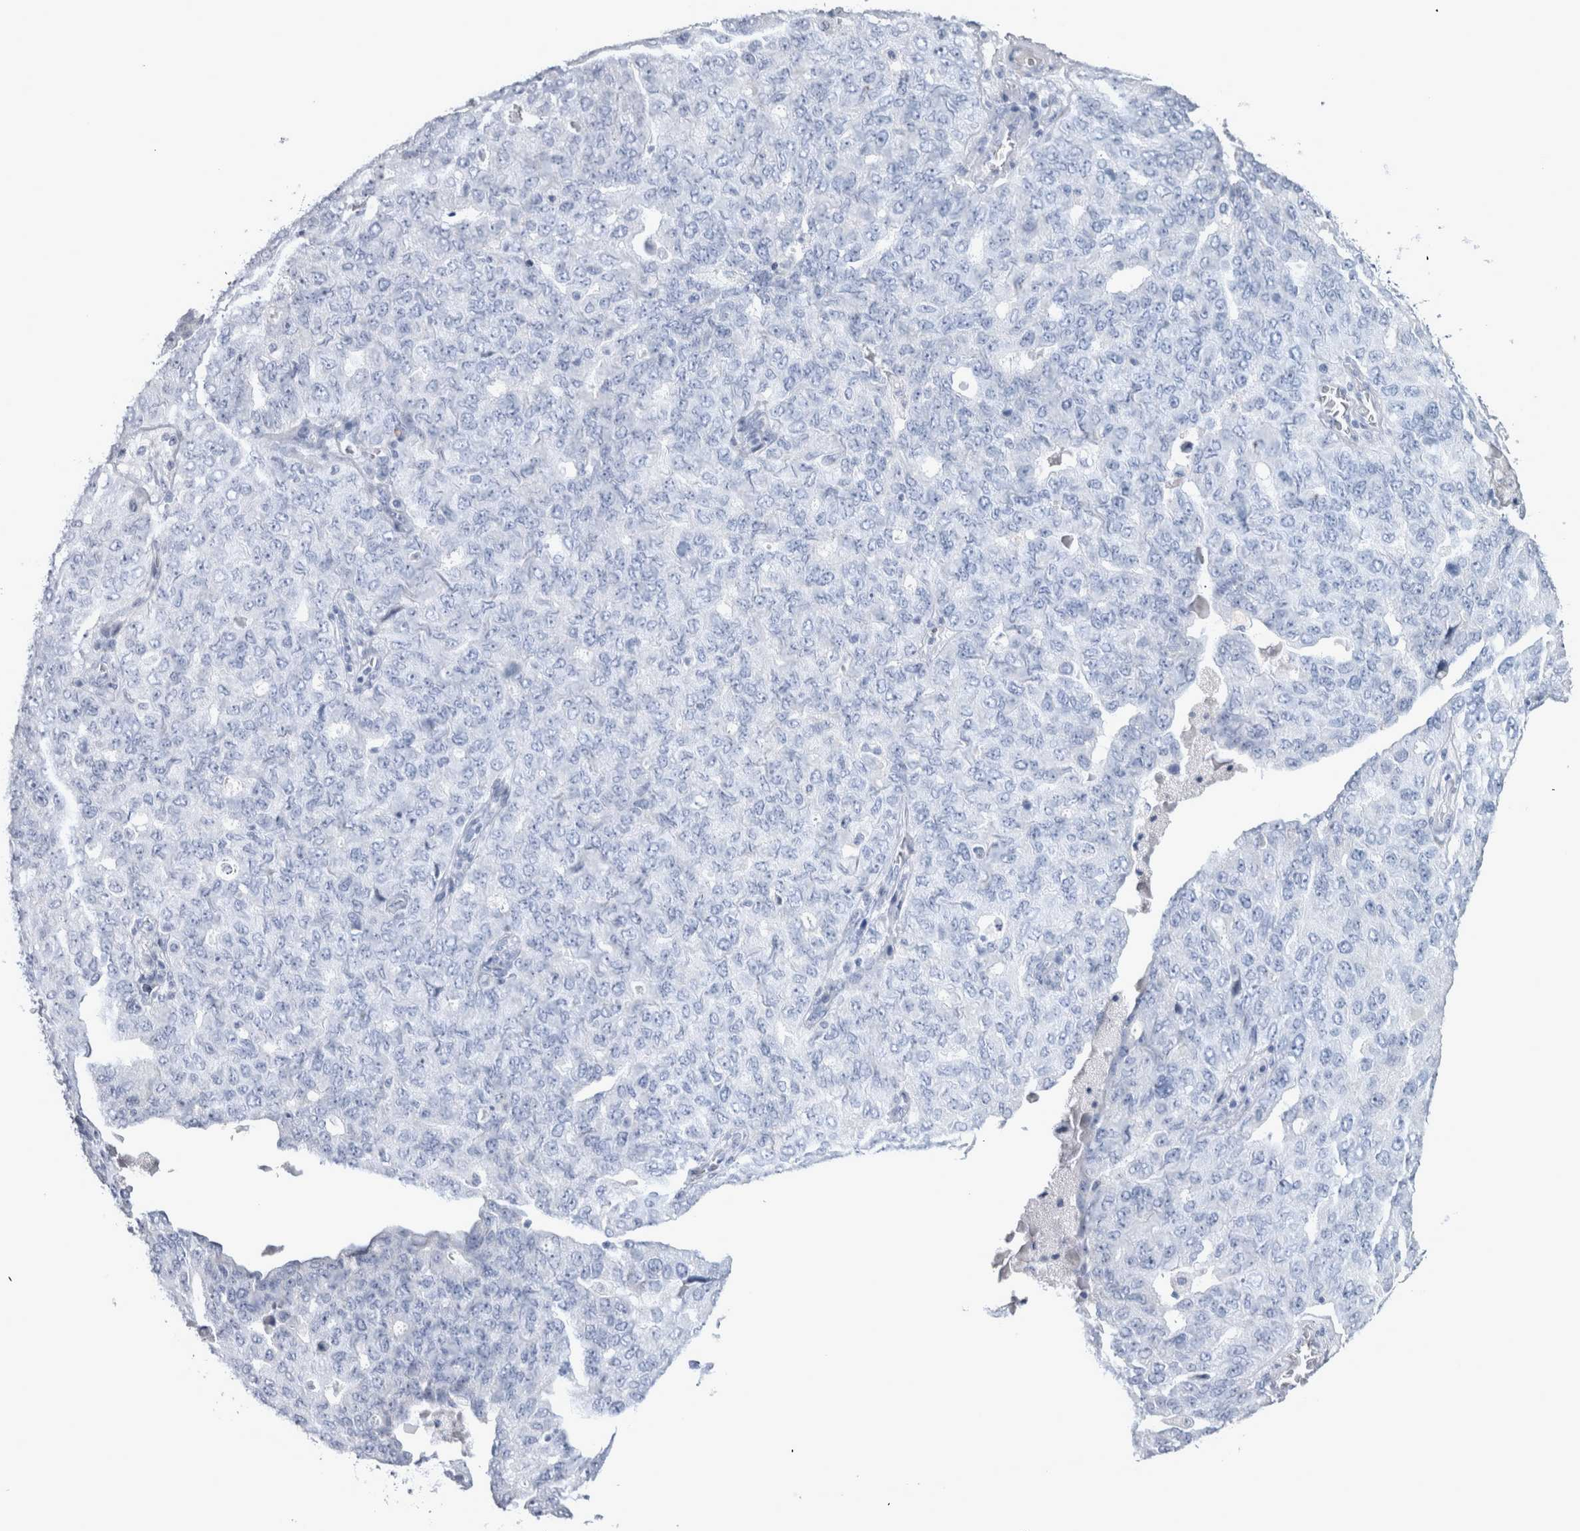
{"staining": {"intensity": "negative", "quantity": "none", "location": "none"}, "tissue": "ovarian cancer", "cell_type": "Tumor cells", "image_type": "cancer", "snomed": [{"axis": "morphology", "description": "Carcinoma, endometroid"}, {"axis": "topography", "description": "Ovary"}], "caption": "DAB immunohistochemical staining of ovarian cancer (endometroid carcinoma) demonstrates no significant positivity in tumor cells. Brightfield microscopy of immunohistochemistry (IHC) stained with DAB (brown) and hematoxylin (blue), captured at high magnification.", "gene": "MSMB", "patient": {"sex": "female", "age": 62}}